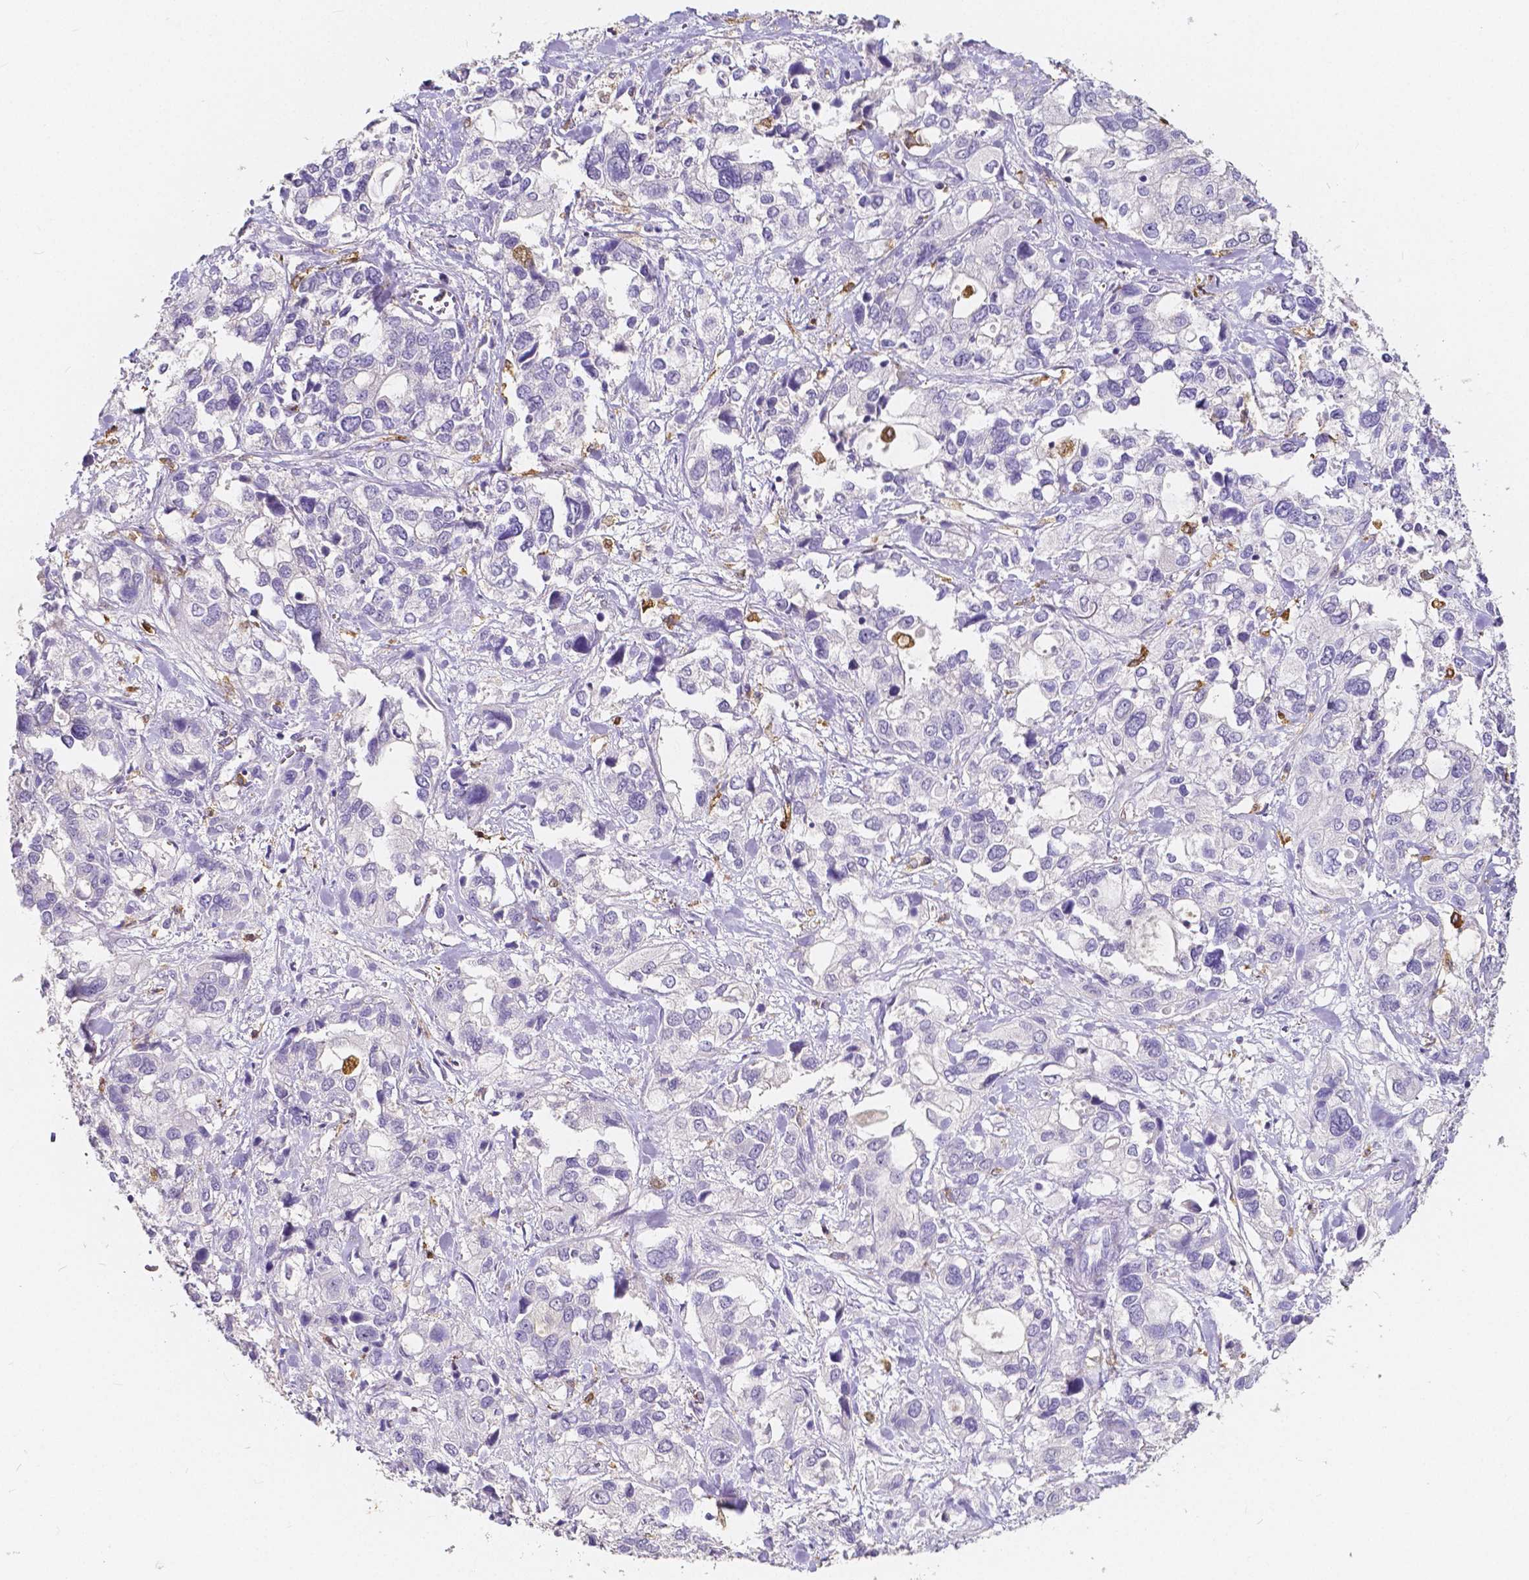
{"staining": {"intensity": "negative", "quantity": "none", "location": "none"}, "tissue": "stomach cancer", "cell_type": "Tumor cells", "image_type": "cancer", "snomed": [{"axis": "morphology", "description": "Adenocarcinoma, NOS"}, {"axis": "topography", "description": "Stomach, upper"}], "caption": "DAB (3,3'-diaminobenzidine) immunohistochemical staining of stomach cancer (adenocarcinoma) reveals no significant expression in tumor cells.", "gene": "ACP5", "patient": {"sex": "female", "age": 81}}